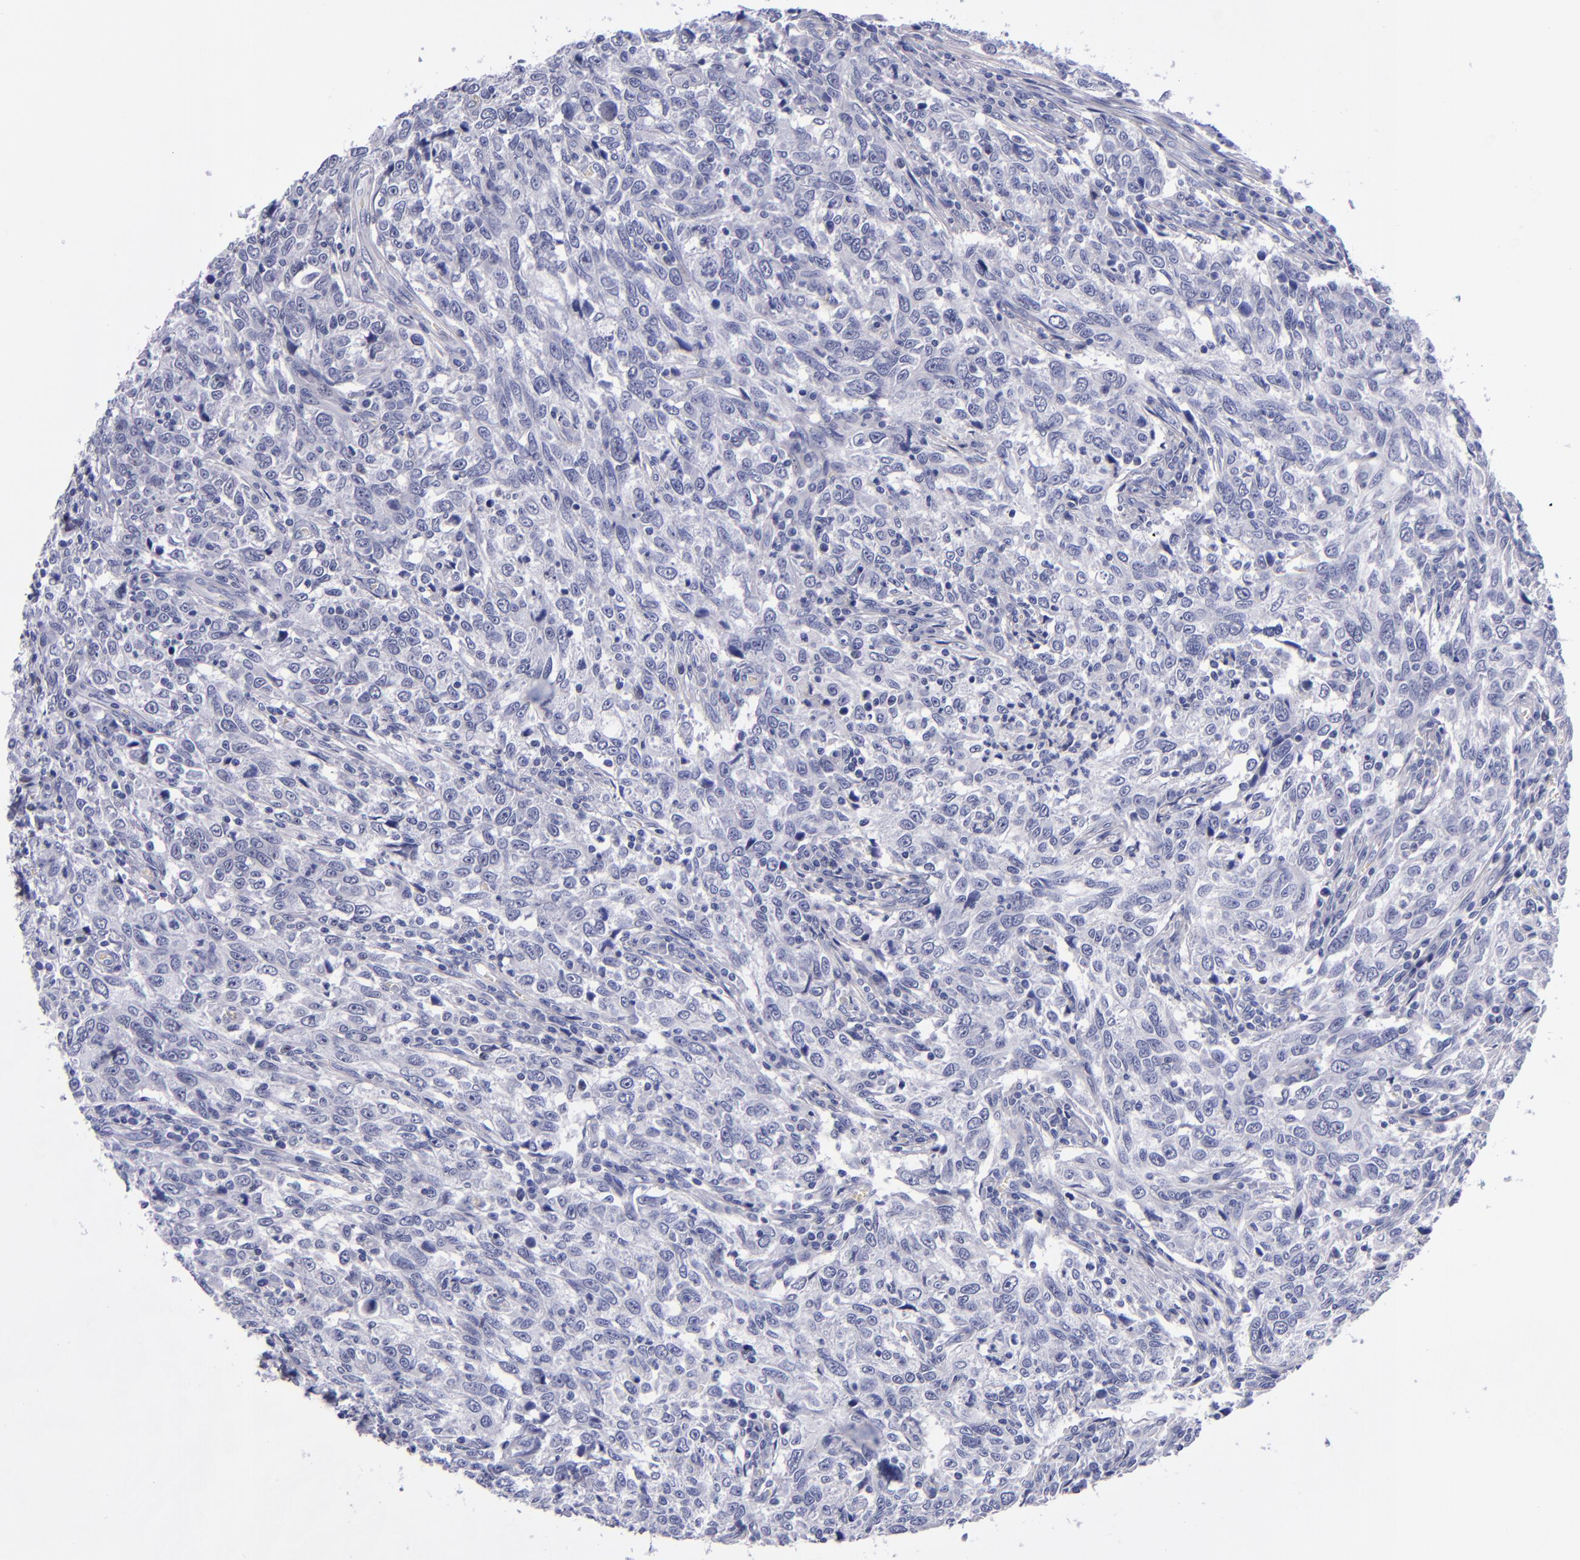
{"staining": {"intensity": "negative", "quantity": "none", "location": "none"}, "tissue": "breast cancer", "cell_type": "Tumor cells", "image_type": "cancer", "snomed": [{"axis": "morphology", "description": "Duct carcinoma"}, {"axis": "topography", "description": "Breast"}], "caption": "Immunohistochemistry (IHC) image of breast cancer (invasive ductal carcinoma) stained for a protein (brown), which demonstrates no staining in tumor cells.", "gene": "MCM7", "patient": {"sex": "female", "age": 50}}